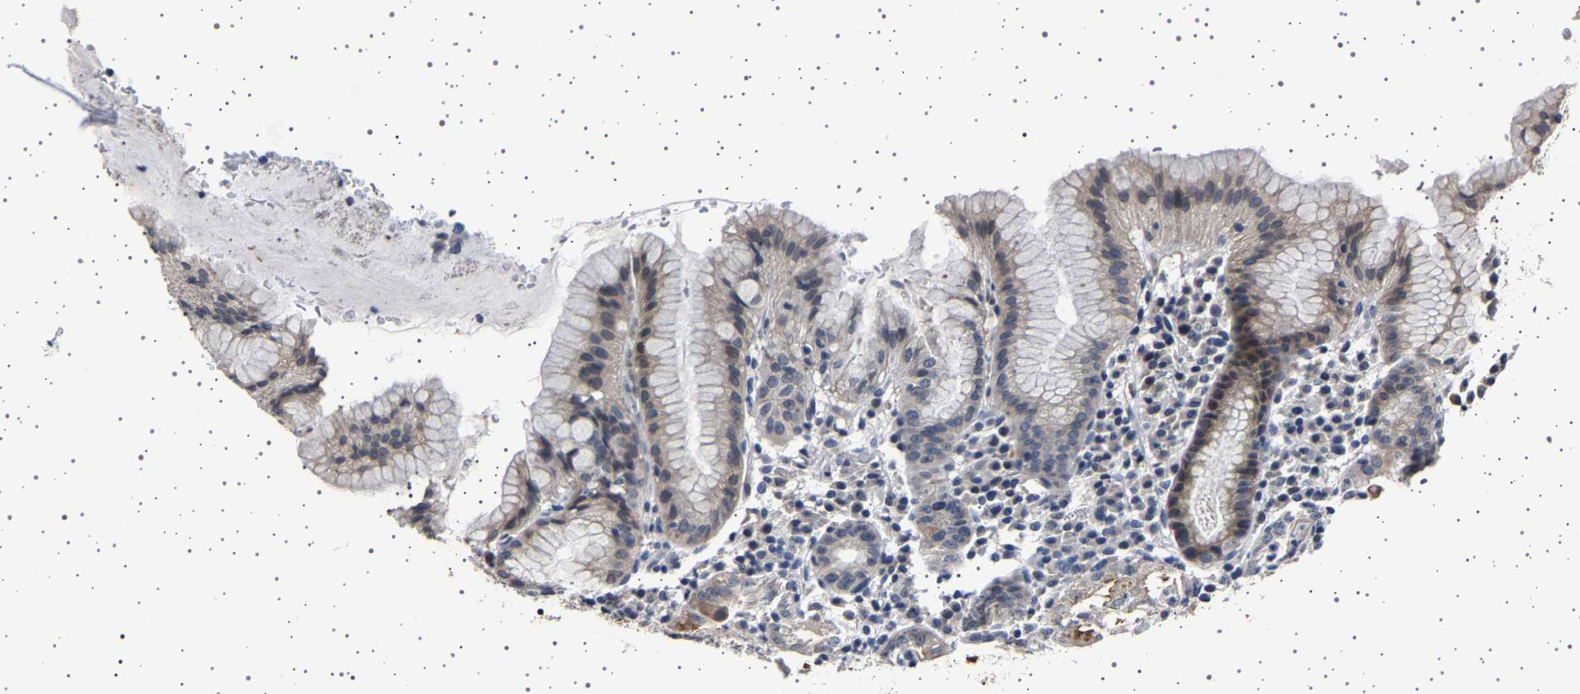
{"staining": {"intensity": "weak", "quantity": "<25%", "location": "cytoplasmic/membranous"}, "tissue": "stomach", "cell_type": "Glandular cells", "image_type": "normal", "snomed": [{"axis": "morphology", "description": "Normal tissue, NOS"}, {"axis": "topography", "description": "Stomach"}, {"axis": "topography", "description": "Stomach, lower"}], "caption": "Glandular cells are negative for protein expression in normal human stomach. (DAB IHC with hematoxylin counter stain).", "gene": "IL10RB", "patient": {"sex": "female", "age": 75}}